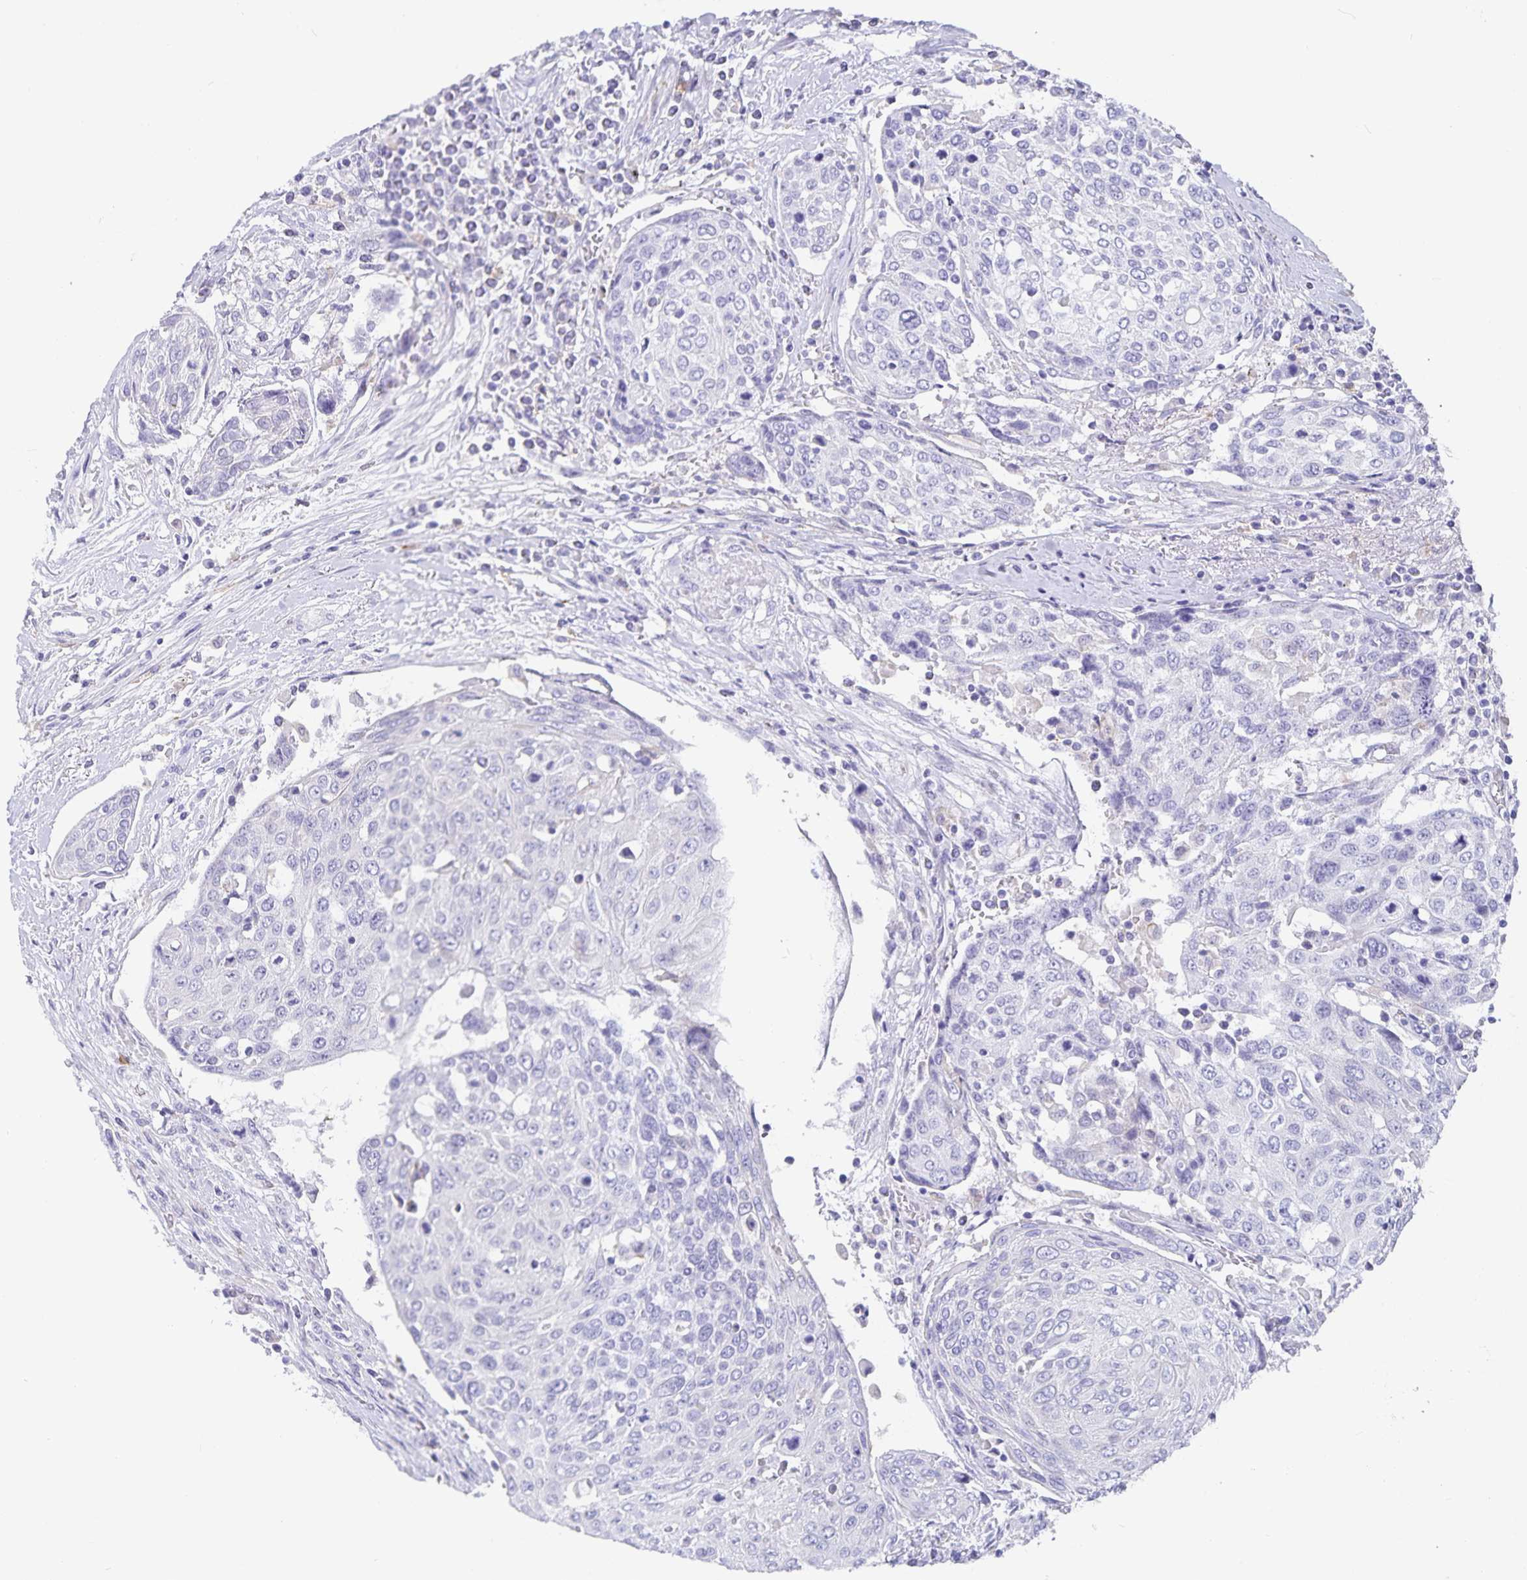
{"staining": {"intensity": "negative", "quantity": "none", "location": "none"}, "tissue": "urothelial cancer", "cell_type": "Tumor cells", "image_type": "cancer", "snomed": [{"axis": "morphology", "description": "Urothelial carcinoma, High grade"}, {"axis": "topography", "description": "Urinary bladder"}], "caption": "Immunohistochemistry (IHC) photomicrograph of neoplastic tissue: urothelial carcinoma (high-grade) stained with DAB (3,3'-diaminobenzidine) demonstrates no significant protein staining in tumor cells. Nuclei are stained in blue.", "gene": "PLAC1", "patient": {"sex": "female", "age": 70}}